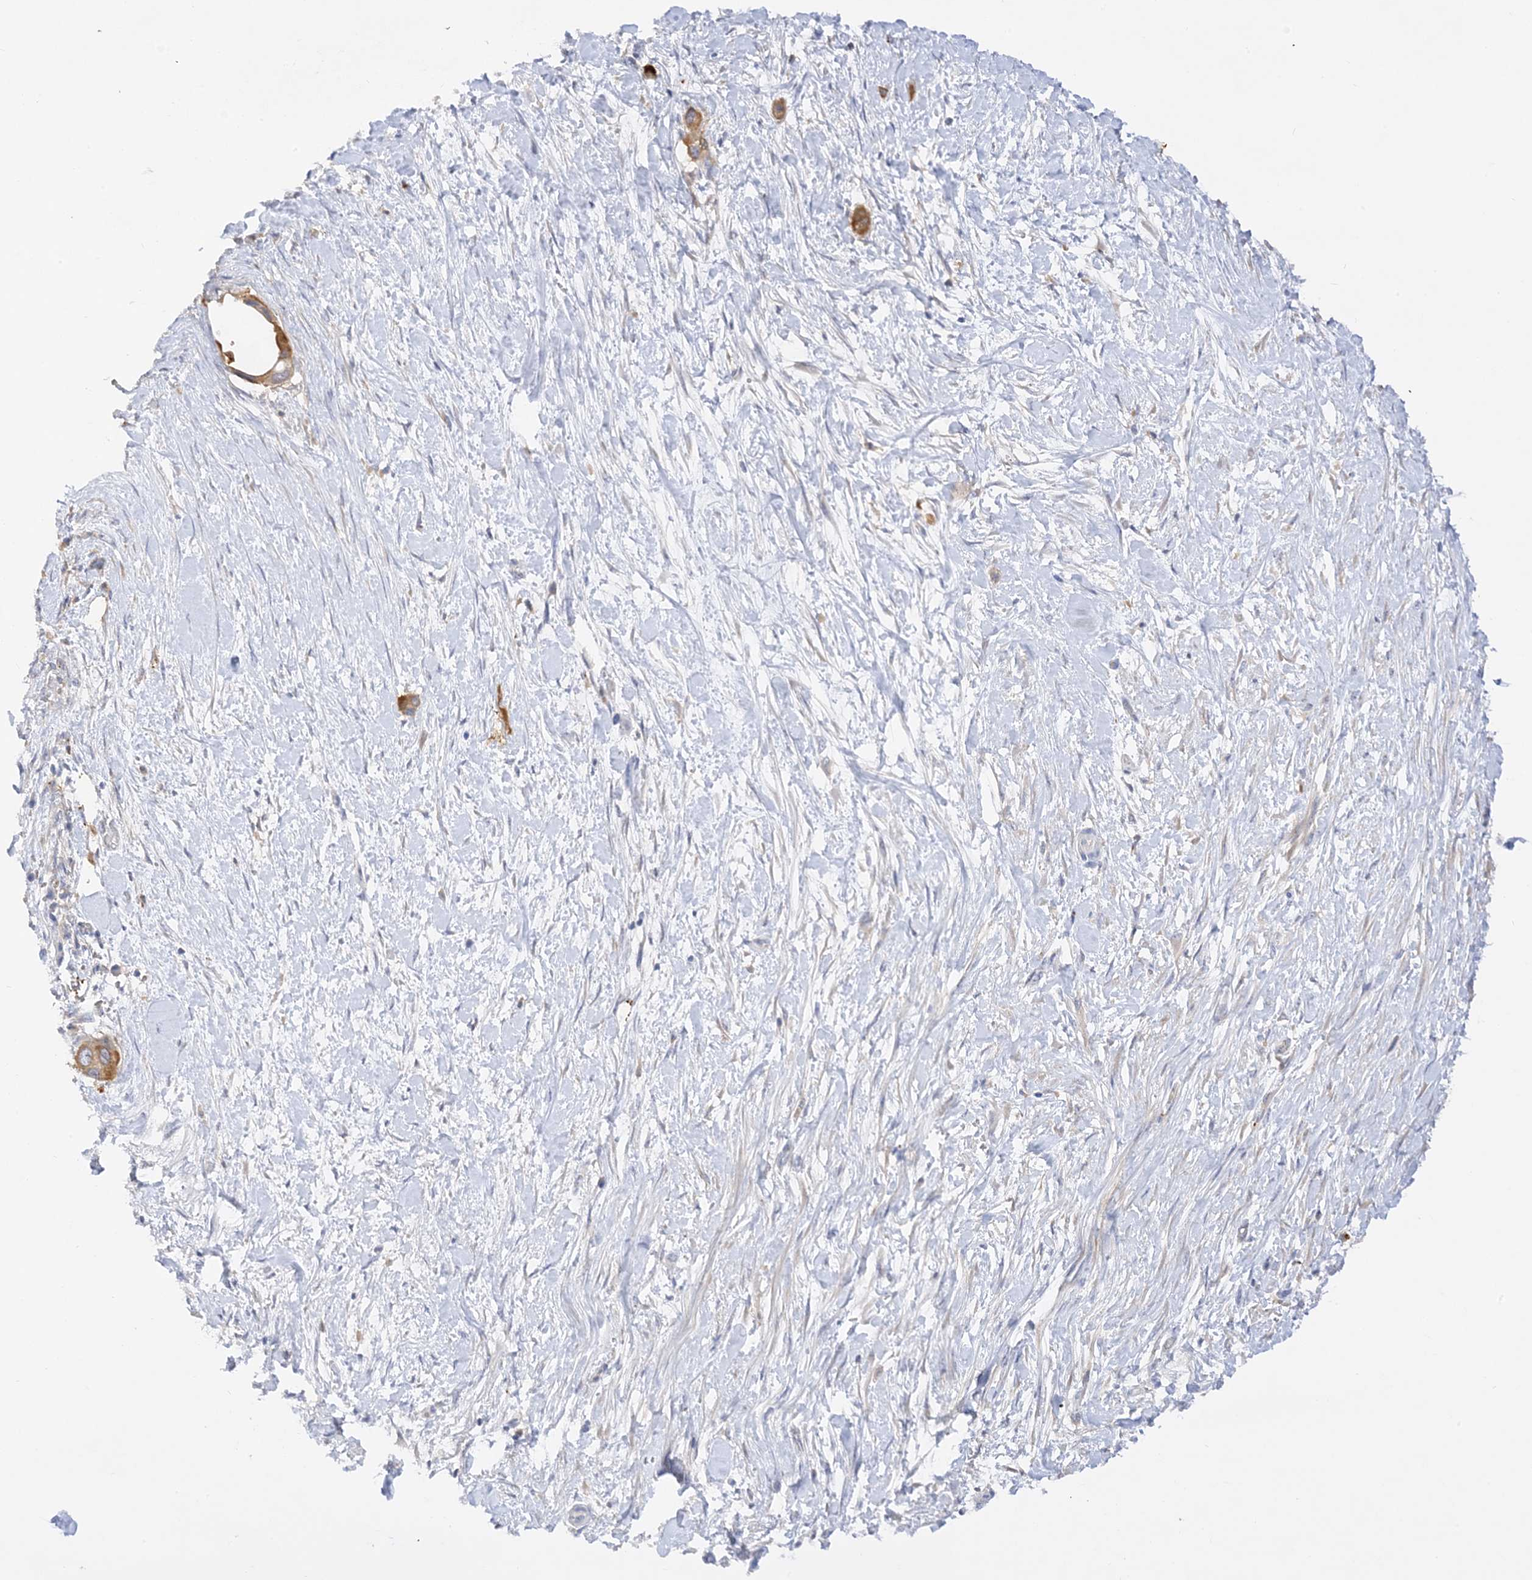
{"staining": {"intensity": "moderate", "quantity": ">75%", "location": "cytoplasmic/membranous"}, "tissue": "pancreatic cancer", "cell_type": "Tumor cells", "image_type": "cancer", "snomed": [{"axis": "morphology", "description": "Adenocarcinoma, NOS"}, {"axis": "topography", "description": "Pancreas"}], "caption": "This micrograph exhibits adenocarcinoma (pancreatic) stained with IHC to label a protein in brown. The cytoplasmic/membranous of tumor cells show moderate positivity for the protein. Nuclei are counter-stained blue.", "gene": "ARV1", "patient": {"sex": "male", "age": 68}}